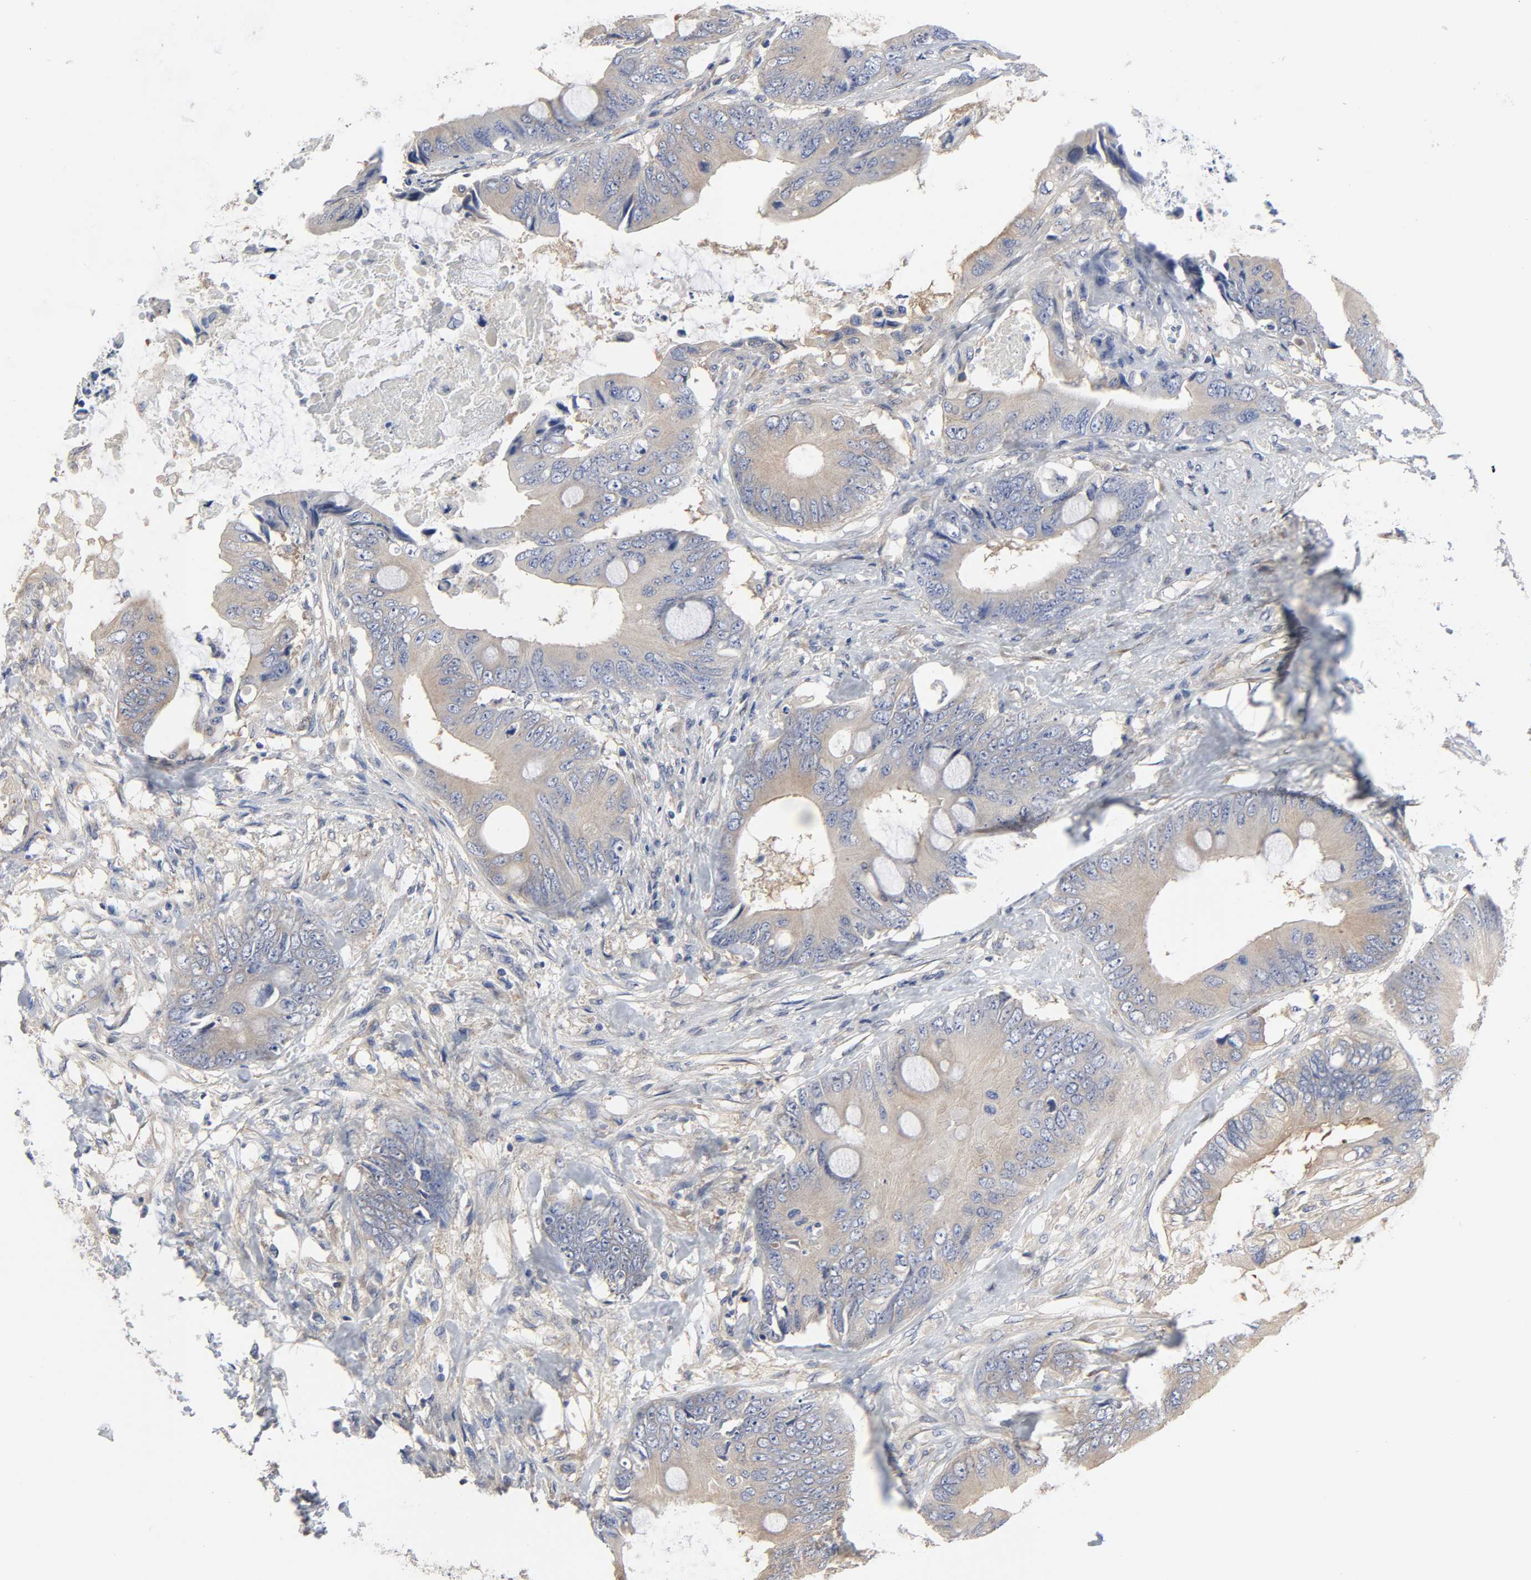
{"staining": {"intensity": "moderate", "quantity": ">75%", "location": "cytoplasmic/membranous"}, "tissue": "colorectal cancer", "cell_type": "Tumor cells", "image_type": "cancer", "snomed": [{"axis": "morphology", "description": "Normal tissue, NOS"}, {"axis": "morphology", "description": "Adenocarcinoma, NOS"}, {"axis": "topography", "description": "Rectum"}, {"axis": "topography", "description": "Peripheral nerve tissue"}], "caption": "IHC (DAB) staining of colorectal cancer displays moderate cytoplasmic/membranous protein positivity in about >75% of tumor cells. (IHC, brightfield microscopy, high magnification).", "gene": "DYNLT3", "patient": {"sex": "female", "age": 77}}